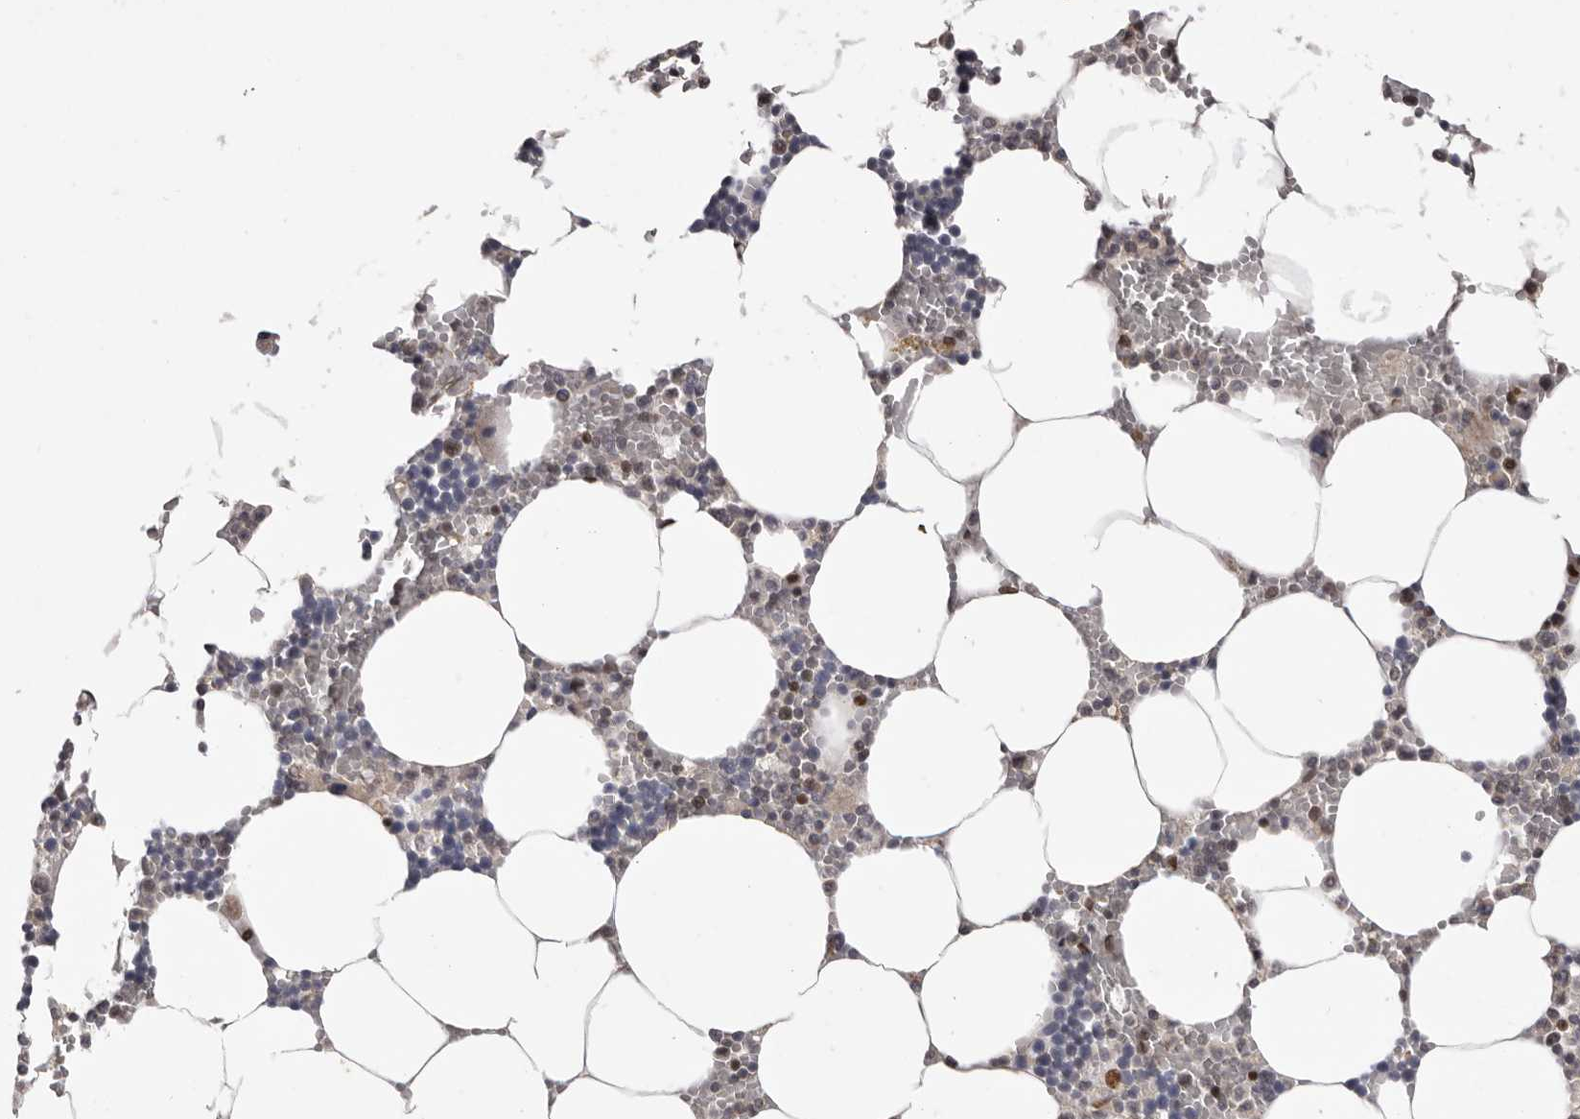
{"staining": {"intensity": "moderate", "quantity": "<25%", "location": "nuclear"}, "tissue": "bone marrow", "cell_type": "Hematopoietic cells", "image_type": "normal", "snomed": [{"axis": "morphology", "description": "Normal tissue, NOS"}, {"axis": "topography", "description": "Bone marrow"}], "caption": "This is a histology image of IHC staining of unremarkable bone marrow, which shows moderate staining in the nuclear of hematopoietic cells.", "gene": "C17orf99", "patient": {"sex": "male", "age": 70}}